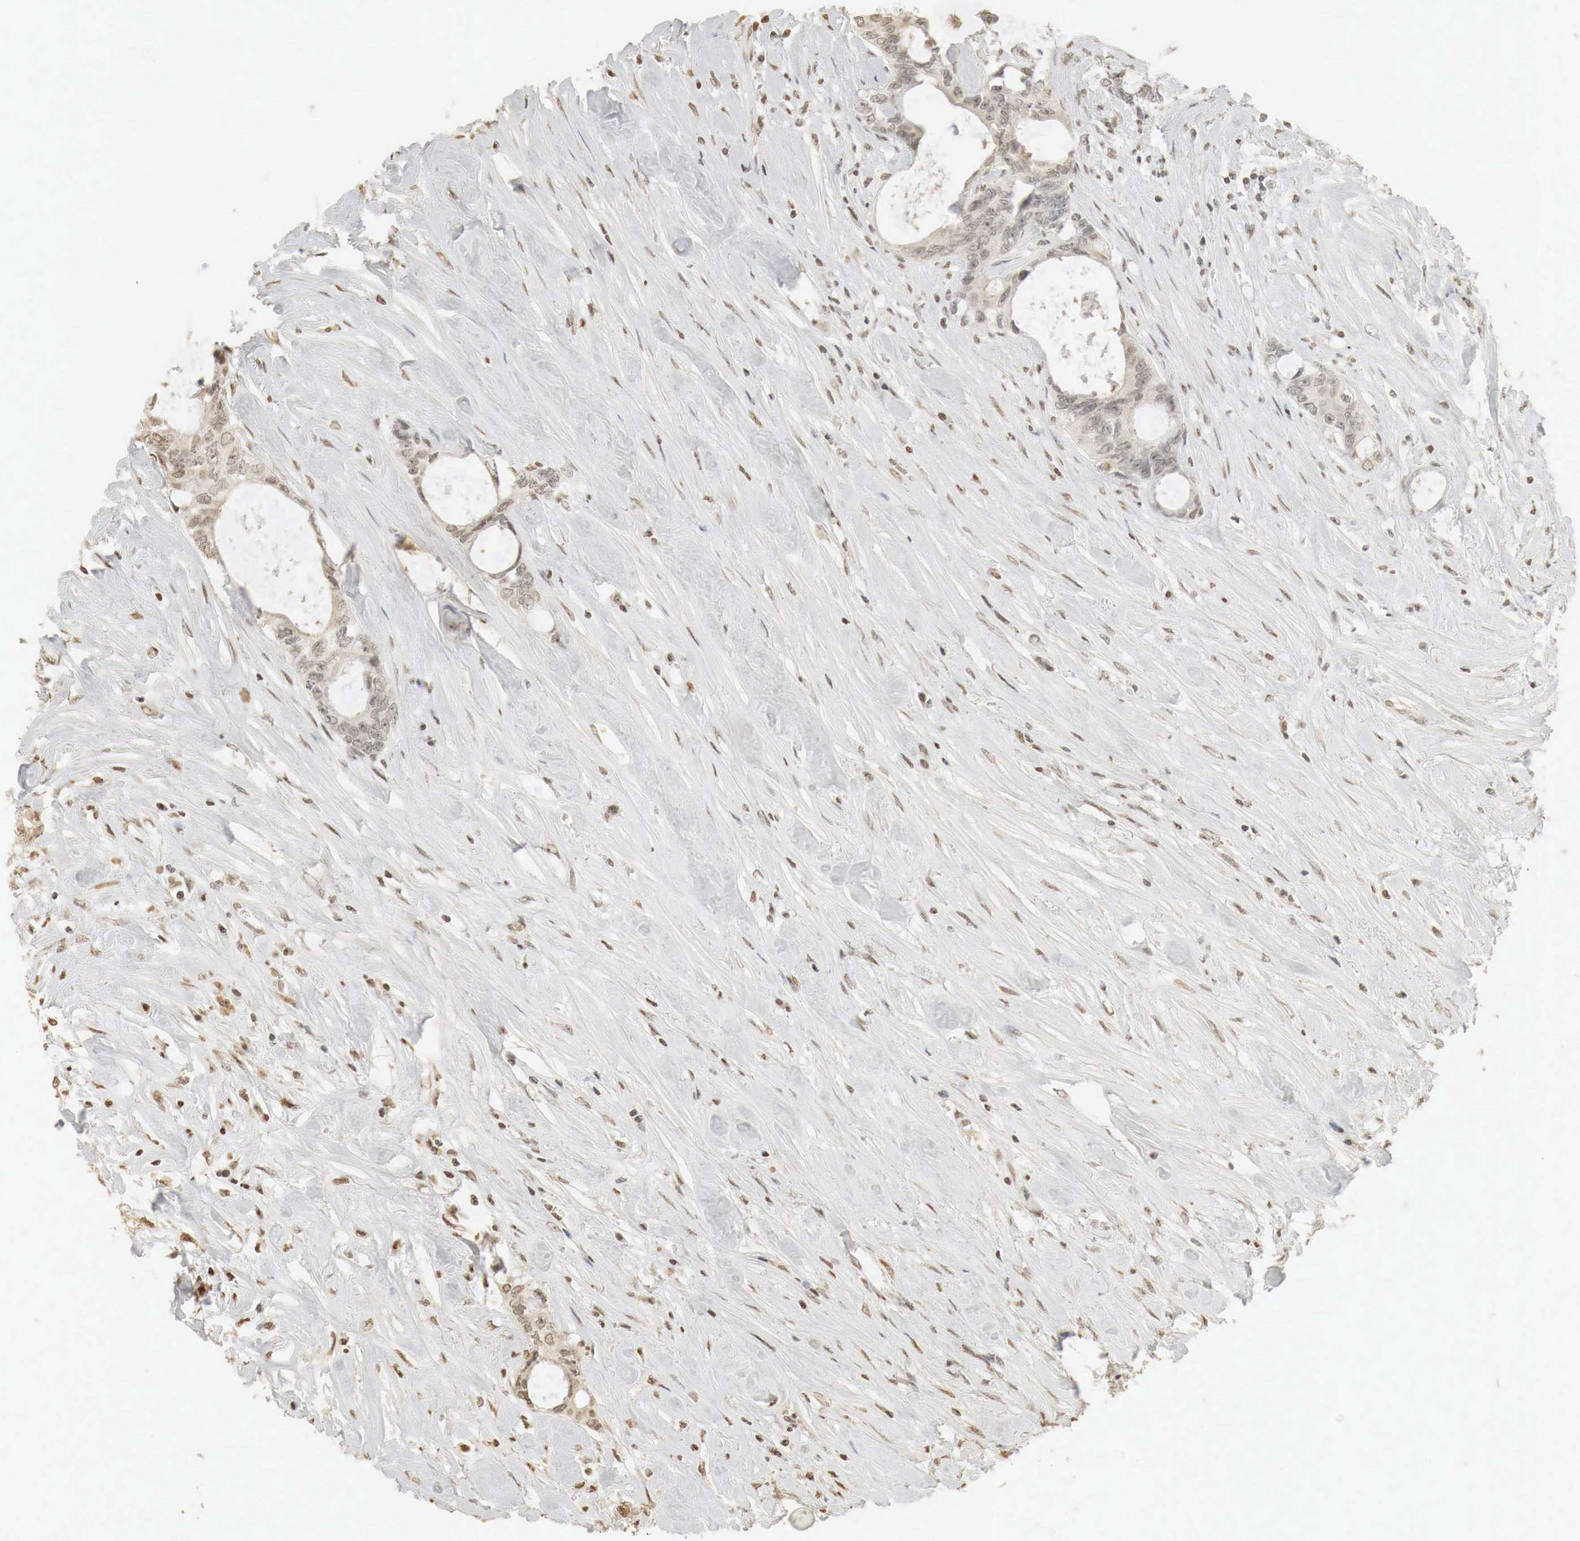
{"staining": {"intensity": "negative", "quantity": "none", "location": "none"}, "tissue": "colorectal cancer", "cell_type": "Tumor cells", "image_type": "cancer", "snomed": [{"axis": "morphology", "description": "Adenocarcinoma, NOS"}, {"axis": "topography", "description": "Rectum"}], "caption": "Immunohistochemical staining of human colorectal cancer reveals no significant staining in tumor cells.", "gene": "ERBB4", "patient": {"sex": "female", "age": 57}}